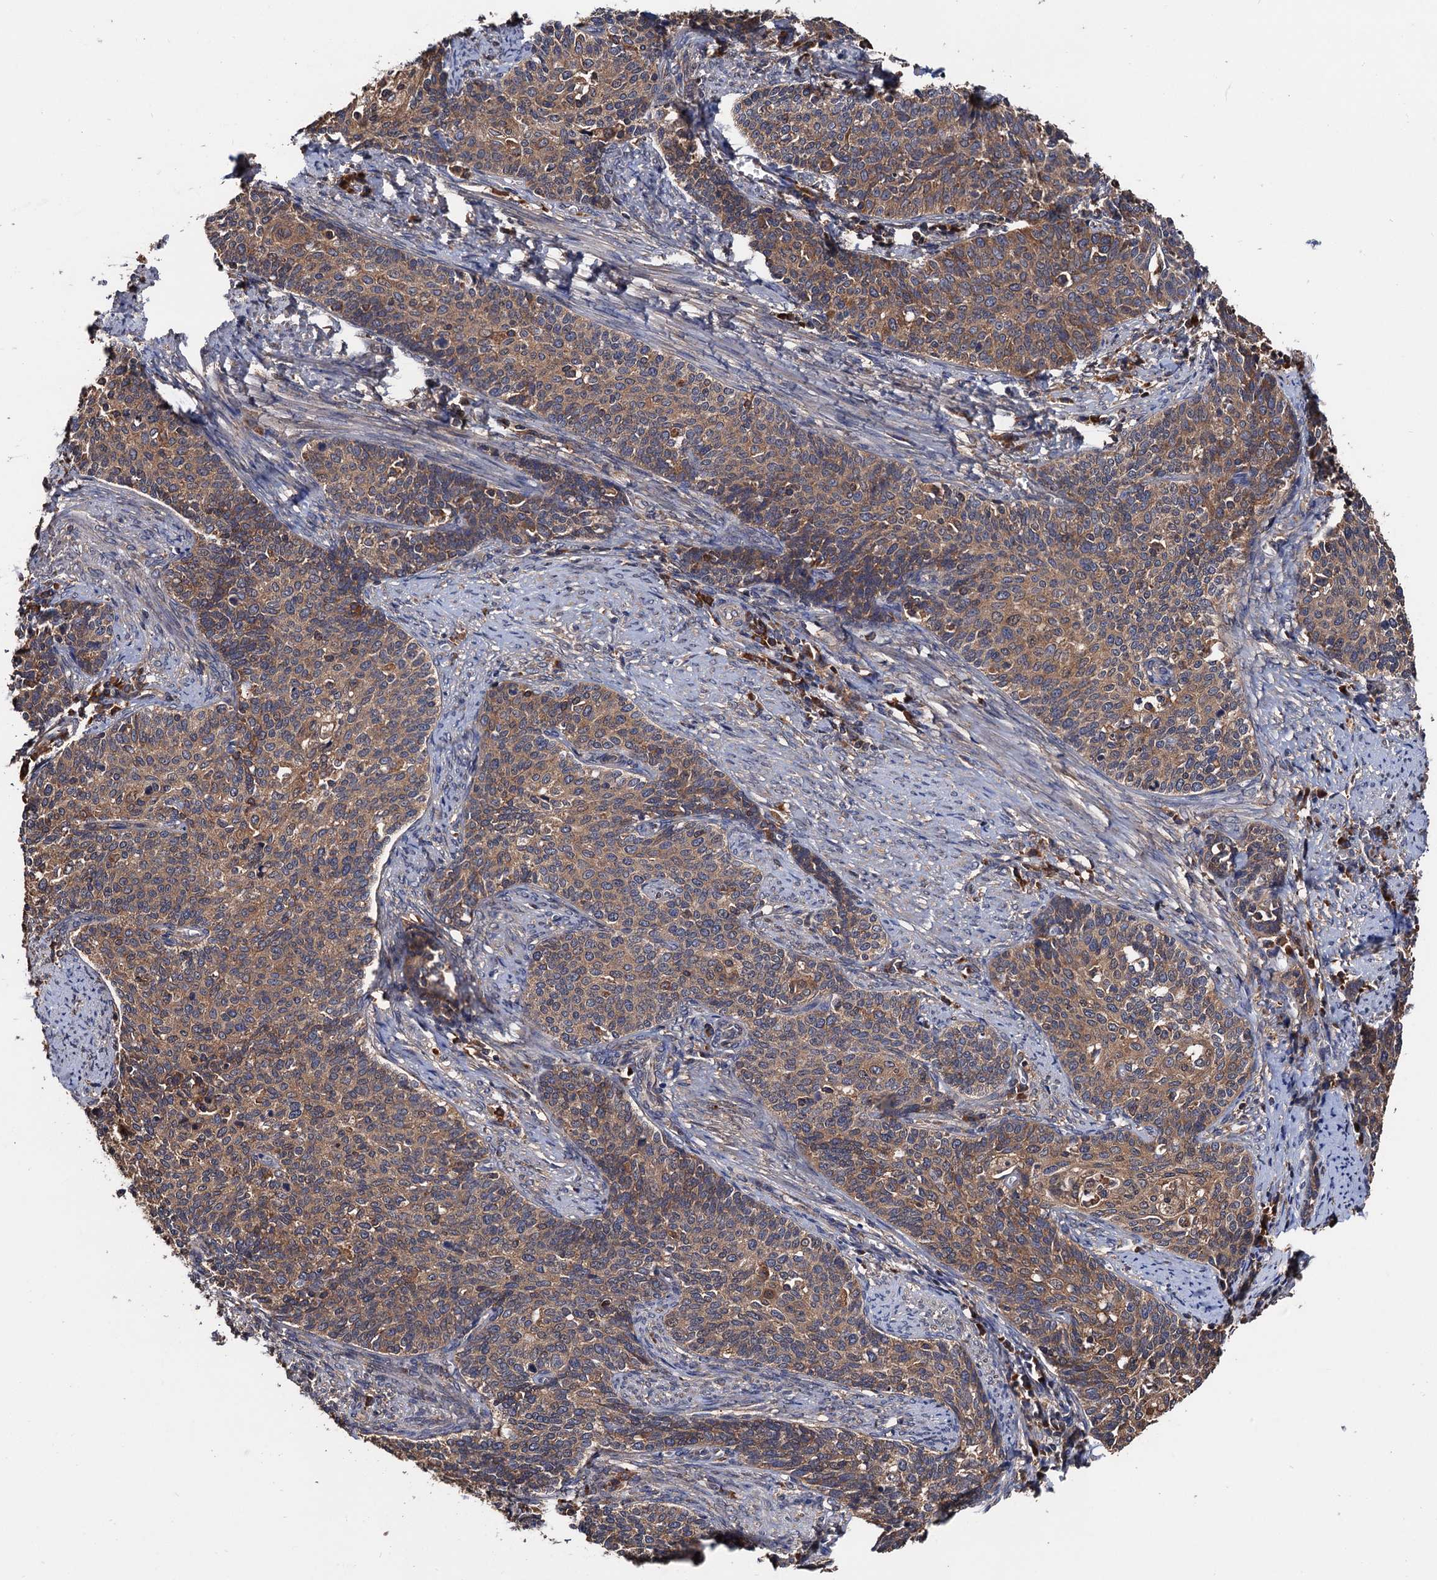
{"staining": {"intensity": "moderate", "quantity": ">75%", "location": "cytoplasmic/membranous"}, "tissue": "cervical cancer", "cell_type": "Tumor cells", "image_type": "cancer", "snomed": [{"axis": "morphology", "description": "Squamous cell carcinoma, NOS"}, {"axis": "topography", "description": "Cervix"}], "caption": "Tumor cells reveal medium levels of moderate cytoplasmic/membranous positivity in about >75% of cells in cervical cancer (squamous cell carcinoma).", "gene": "RGS11", "patient": {"sex": "female", "age": 39}}